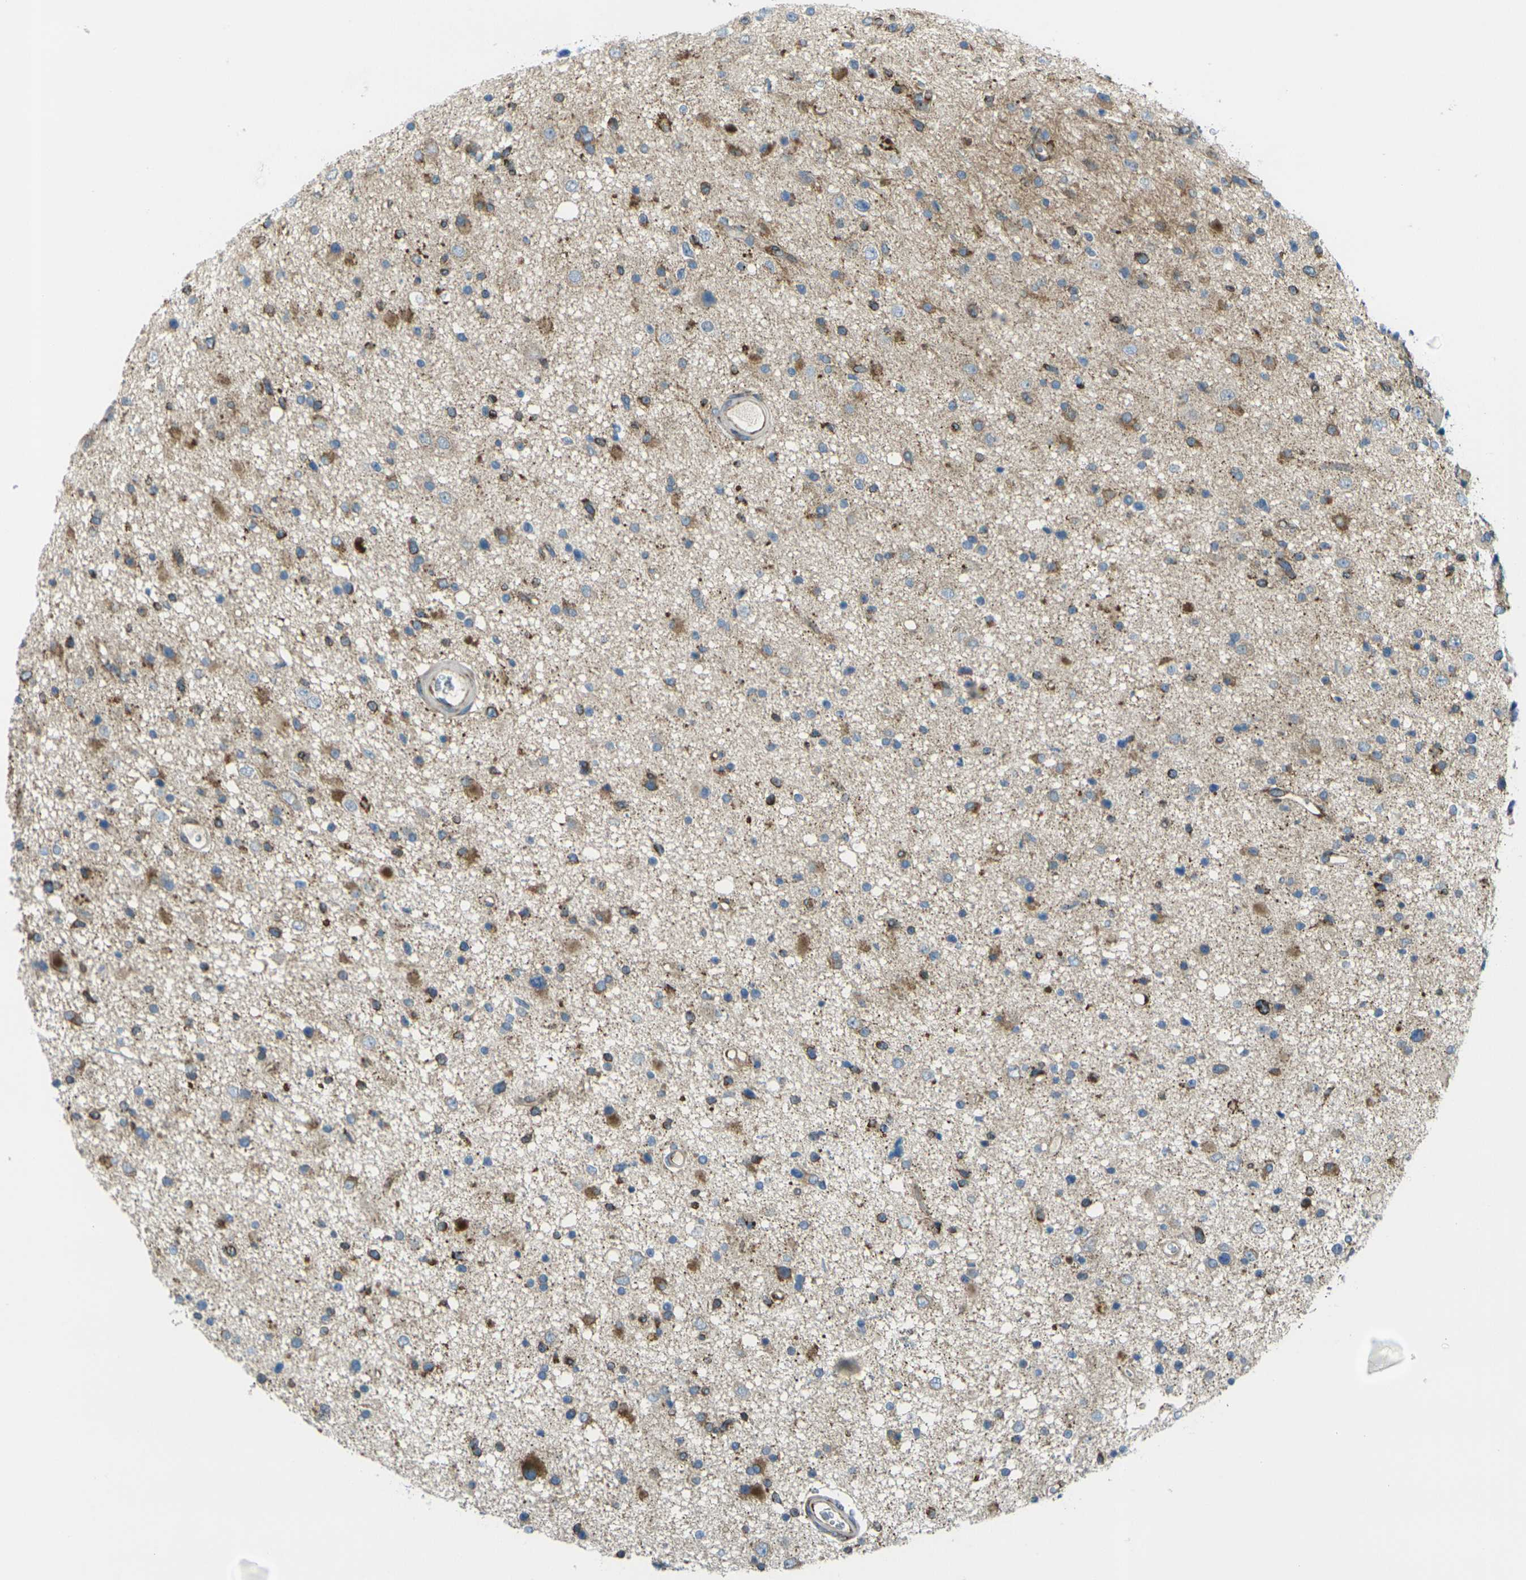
{"staining": {"intensity": "moderate", "quantity": "25%-75%", "location": "cytoplasmic/membranous"}, "tissue": "glioma", "cell_type": "Tumor cells", "image_type": "cancer", "snomed": [{"axis": "morphology", "description": "Glioma, malignant, High grade"}, {"axis": "topography", "description": "Brain"}], "caption": "Protein staining shows moderate cytoplasmic/membranous positivity in approximately 25%-75% of tumor cells in glioma.", "gene": "CELSR2", "patient": {"sex": "male", "age": 33}}